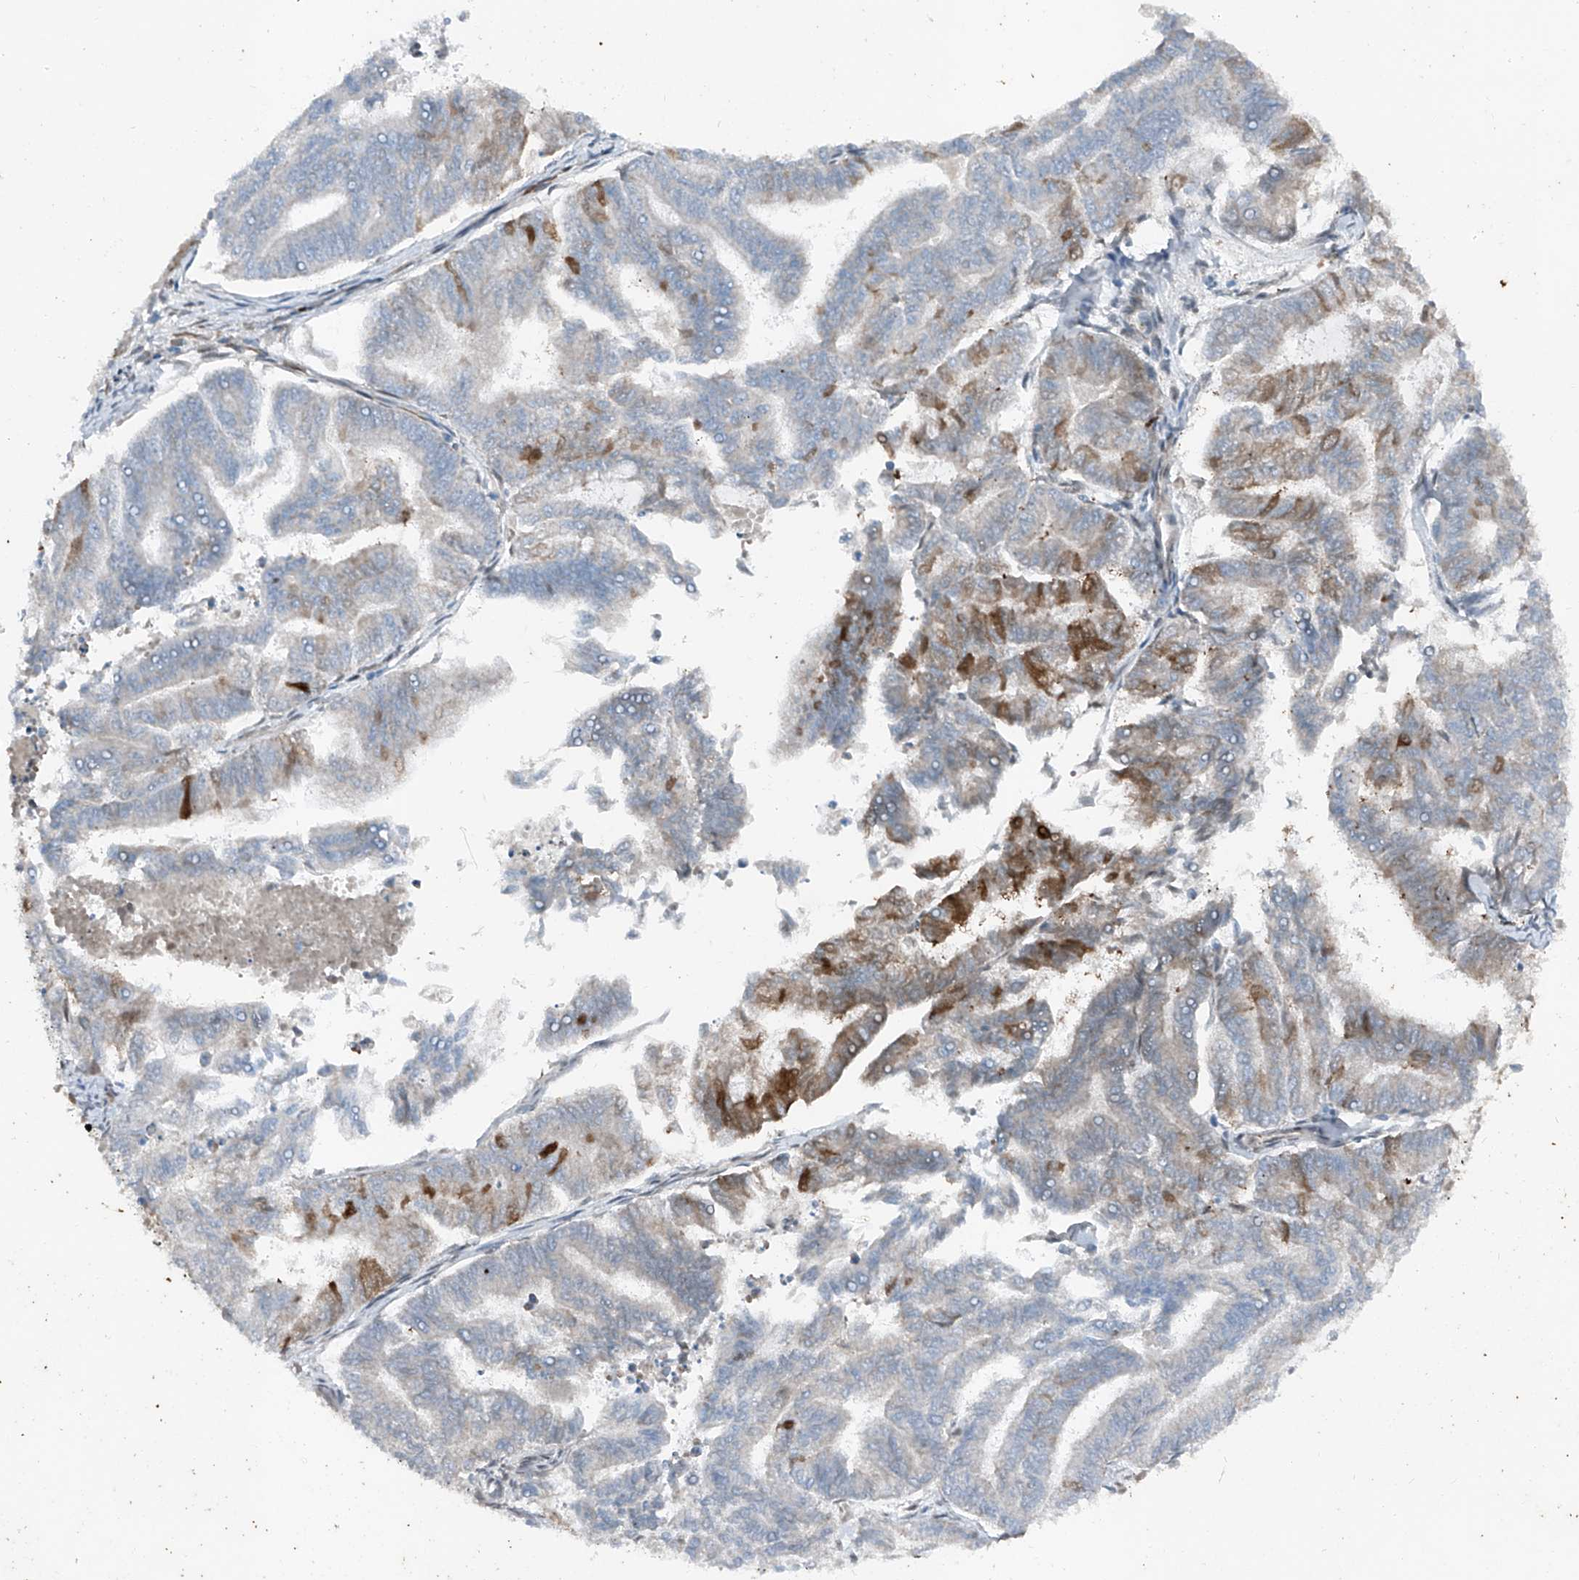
{"staining": {"intensity": "moderate", "quantity": "<25%", "location": "cytoplasmic/membranous"}, "tissue": "endometrial cancer", "cell_type": "Tumor cells", "image_type": "cancer", "snomed": [{"axis": "morphology", "description": "Adenocarcinoma, NOS"}, {"axis": "topography", "description": "Endometrium"}], "caption": "Moderate cytoplasmic/membranous protein expression is seen in approximately <25% of tumor cells in endometrial cancer (adenocarcinoma).", "gene": "DYRK1B", "patient": {"sex": "female", "age": 79}}